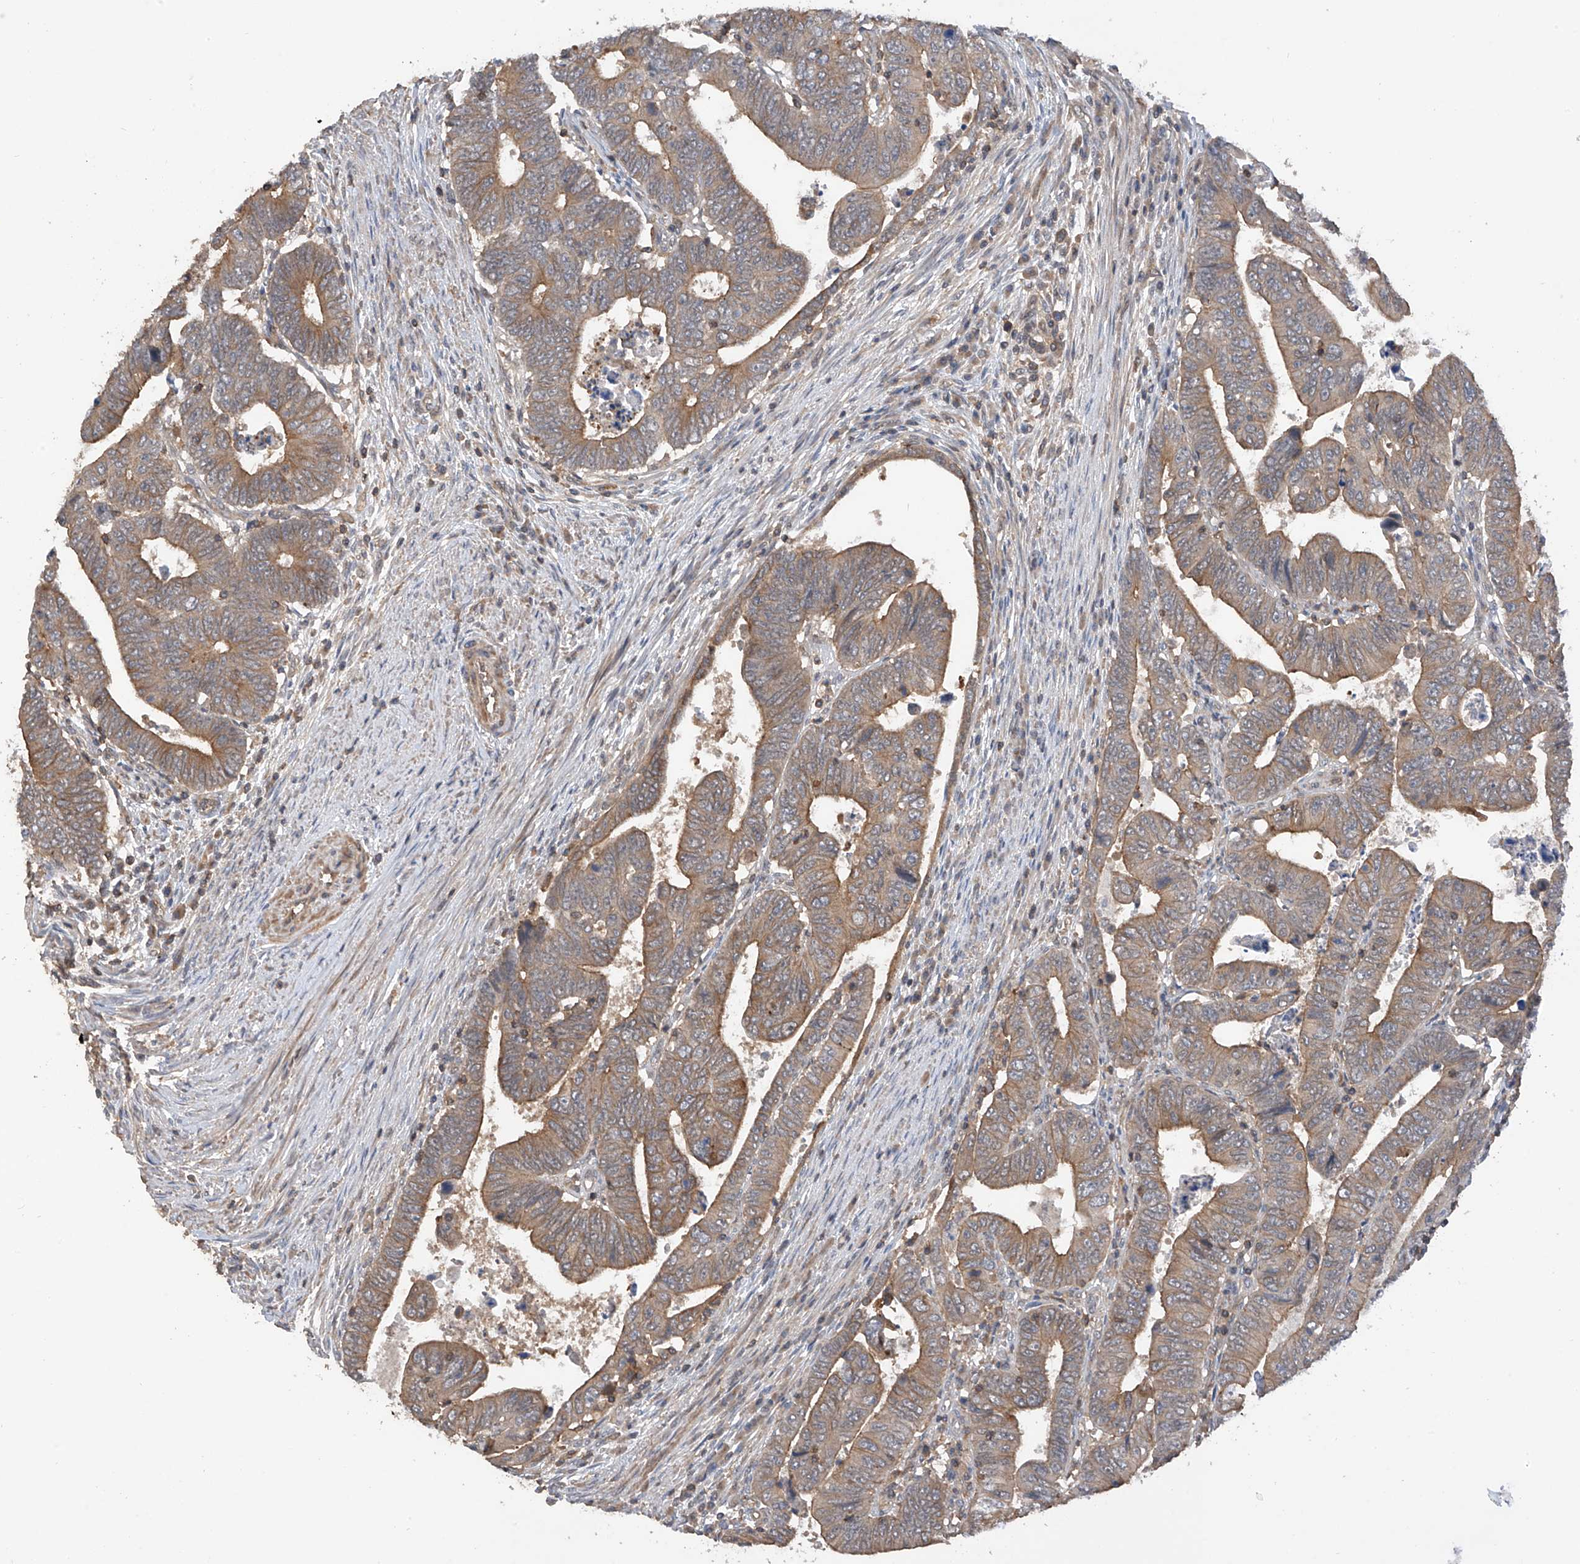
{"staining": {"intensity": "weak", "quantity": ">75%", "location": "cytoplasmic/membranous"}, "tissue": "colorectal cancer", "cell_type": "Tumor cells", "image_type": "cancer", "snomed": [{"axis": "morphology", "description": "Normal tissue, NOS"}, {"axis": "morphology", "description": "Adenocarcinoma, NOS"}, {"axis": "topography", "description": "Rectum"}], "caption": "Approximately >75% of tumor cells in colorectal cancer exhibit weak cytoplasmic/membranous protein staining as visualized by brown immunohistochemical staining.", "gene": "RPAIN", "patient": {"sex": "female", "age": 65}}